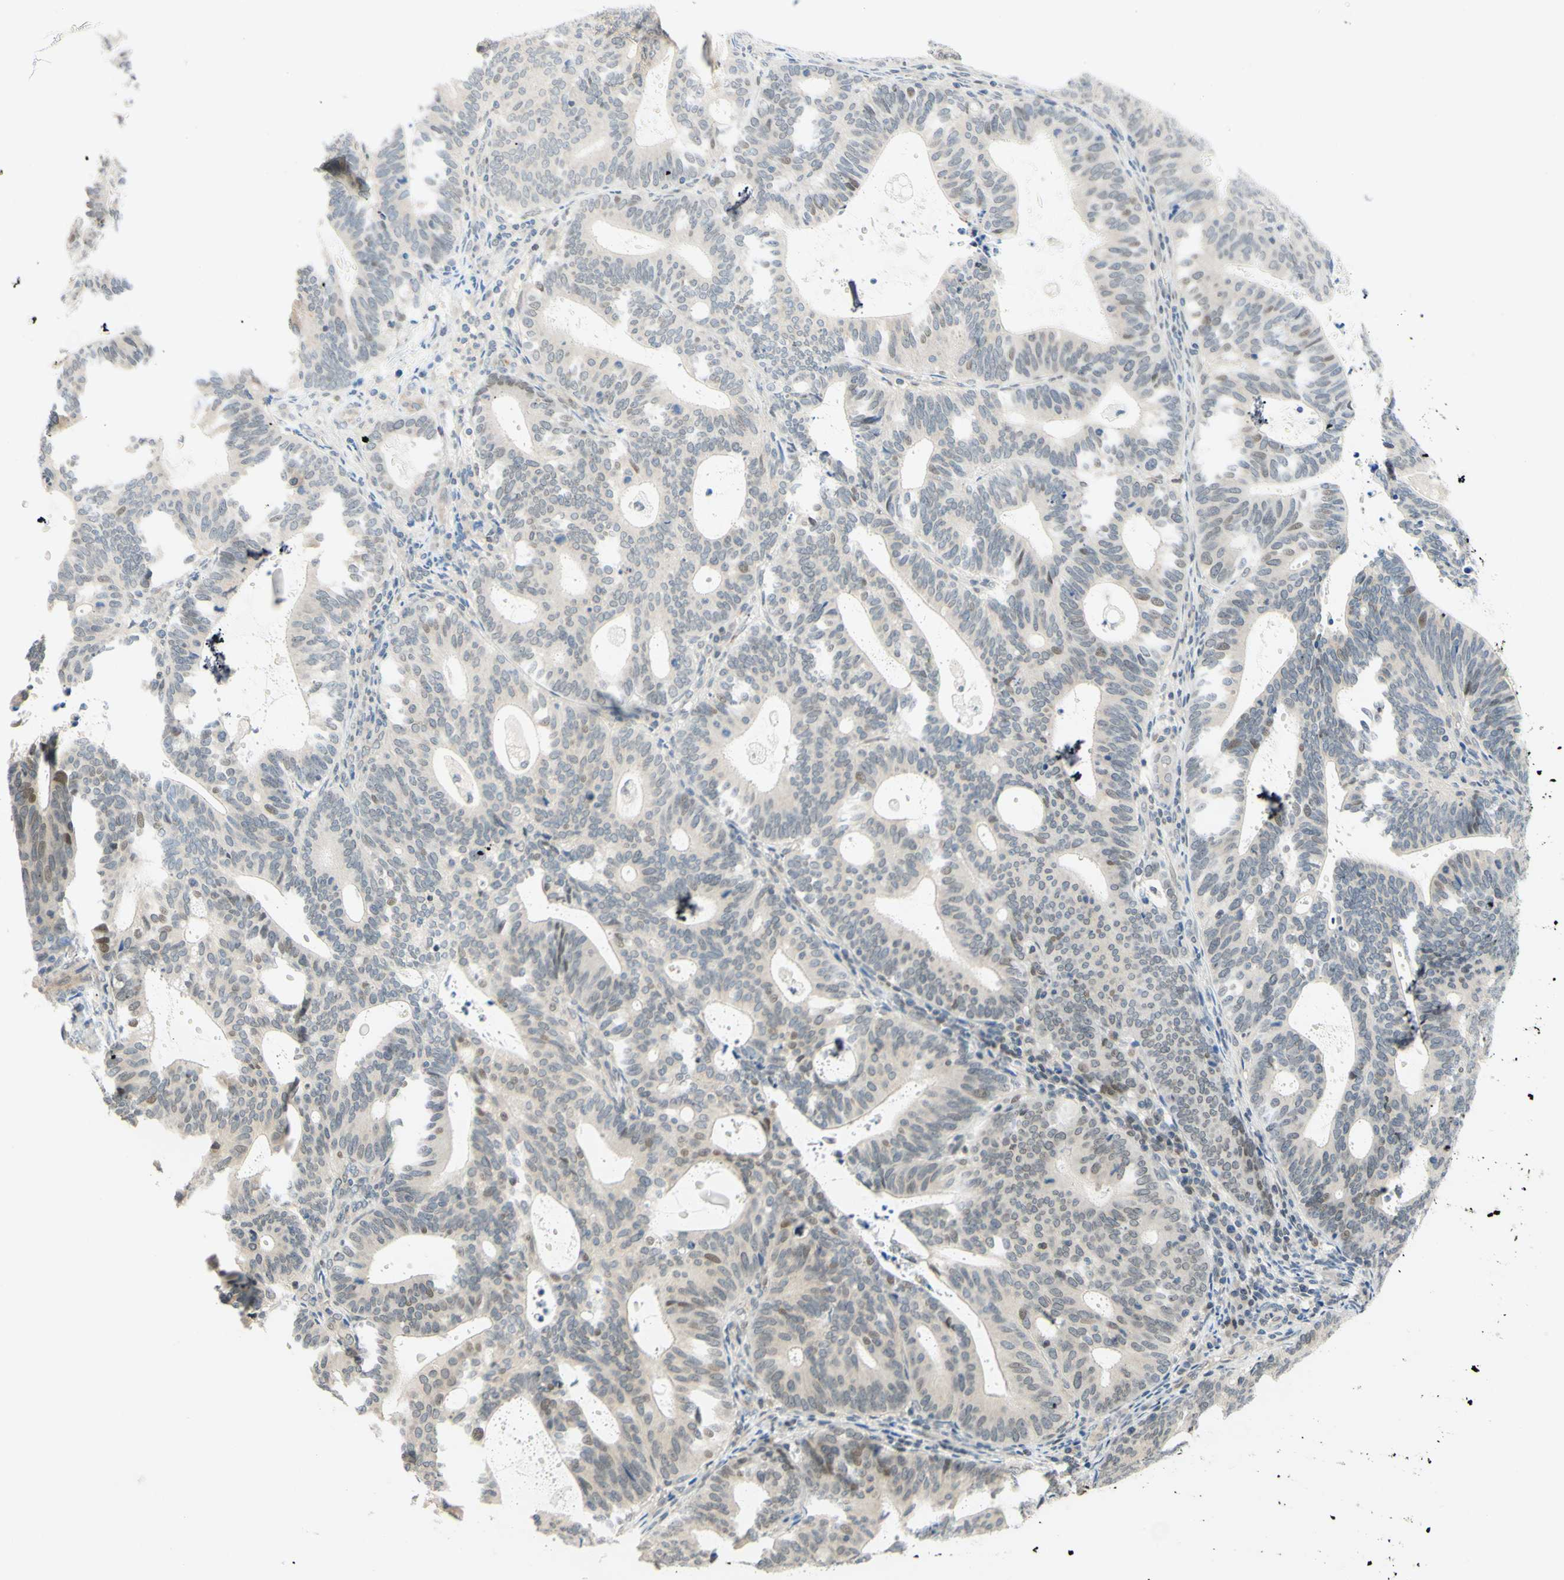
{"staining": {"intensity": "weak", "quantity": "<25%", "location": "nuclear"}, "tissue": "endometrial cancer", "cell_type": "Tumor cells", "image_type": "cancer", "snomed": [{"axis": "morphology", "description": "Adenocarcinoma, NOS"}, {"axis": "topography", "description": "Uterus"}], "caption": "High magnification brightfield microscopy of endometrial cancer (adenocarcinoma) stained with DAB (brown) and counterstained with hematoxylin (blue): tumor cells show no significant positivity. Nuclei are stained in blue.", "gene": "C2CD2L", "patient": {"sex": "female", "age": 83}}